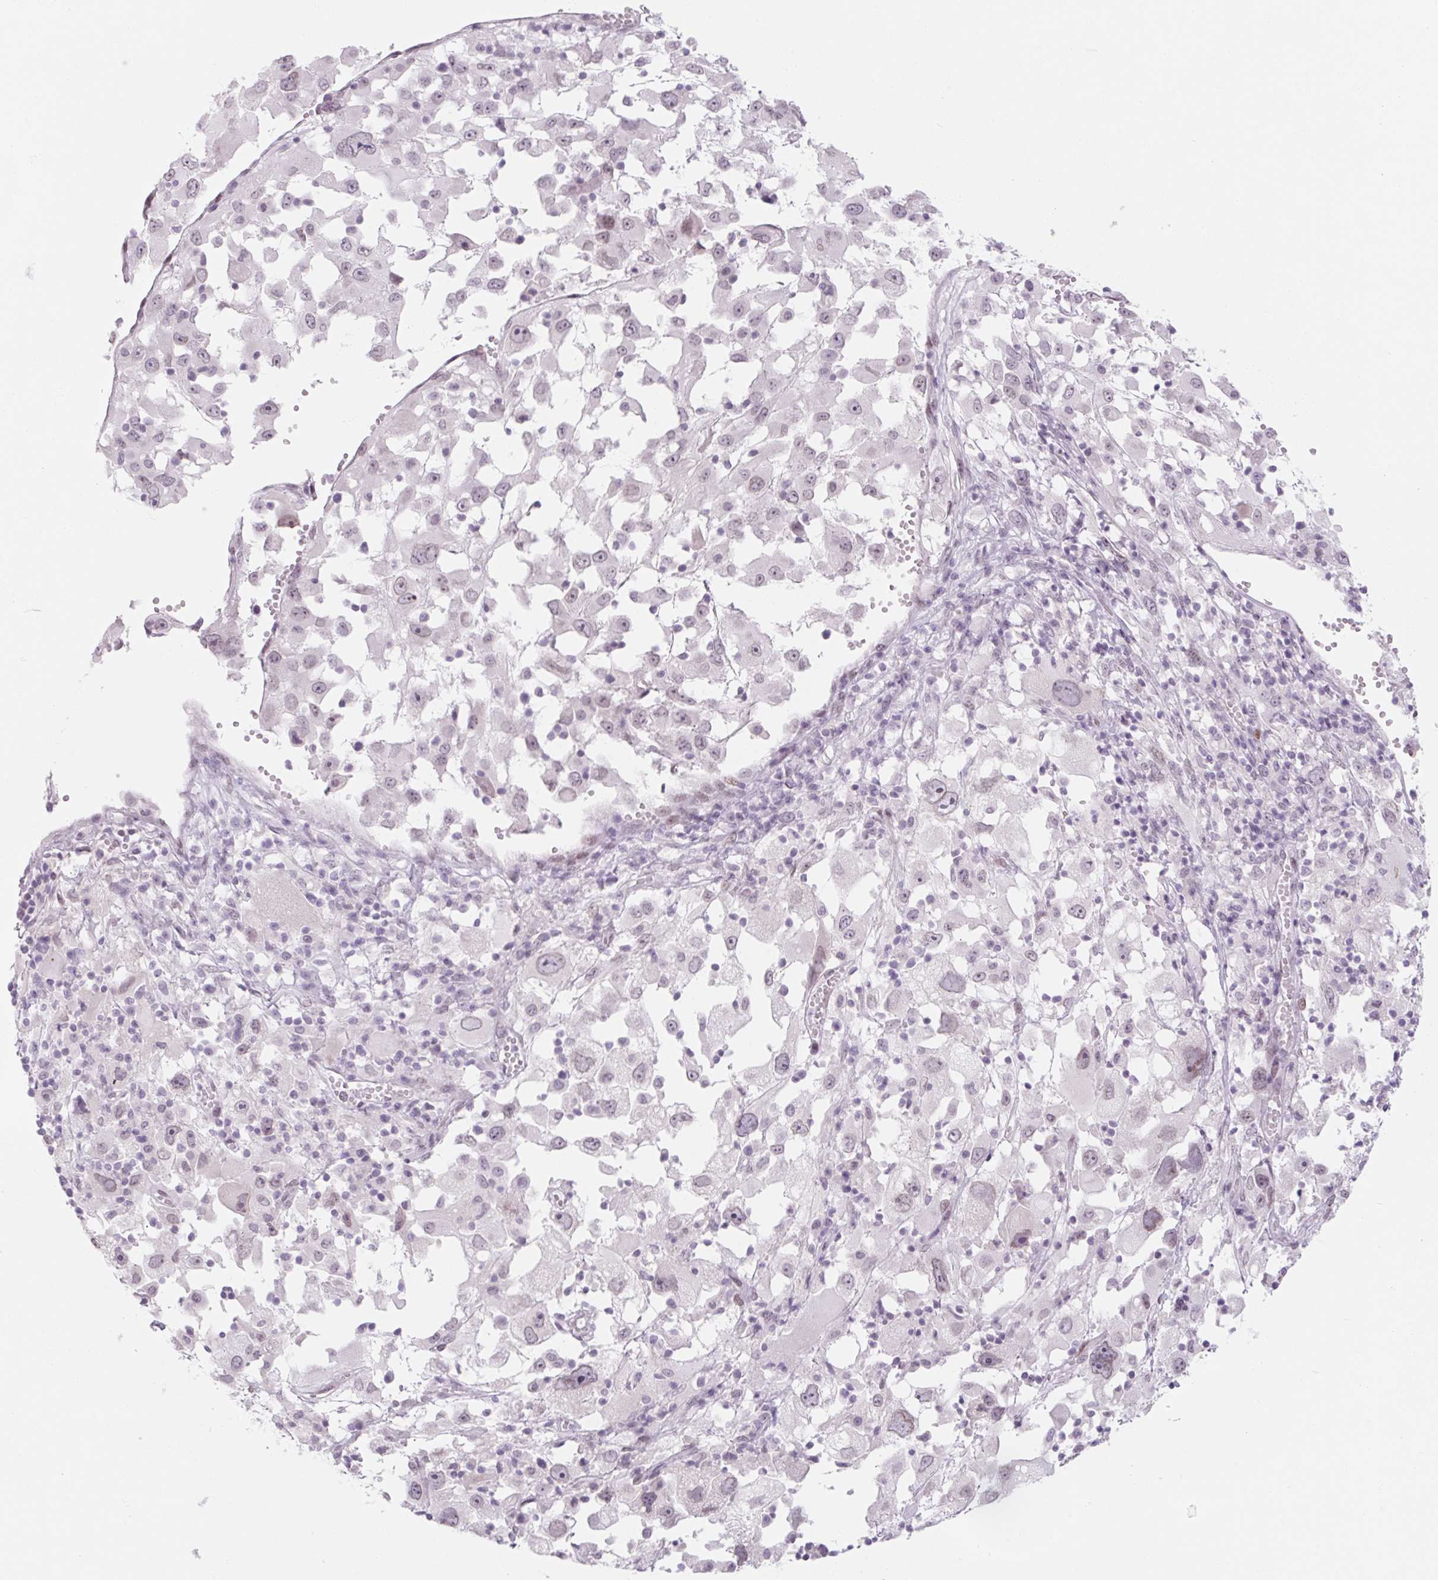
{"staining": {"intensity": "weak", "quantity": "<25%", "location": "nuclear"}, "tissue": "melanoma", "cell_type": "Tumor cells", "image_type": "cancer", "snomed": [{"axis": "morphology", "description": "Malignant melanoma, Metastatic site"}, {"axis": "topography", "description": "Soft tissue"}], "caption": "The immunohistochemistry photomicrograph has no significant positivity in tumor cells of malignant melanoma (metastatic site) tissue.", "gene": "KCNQ2", "patient": {"sex": "male", "age": 50}}